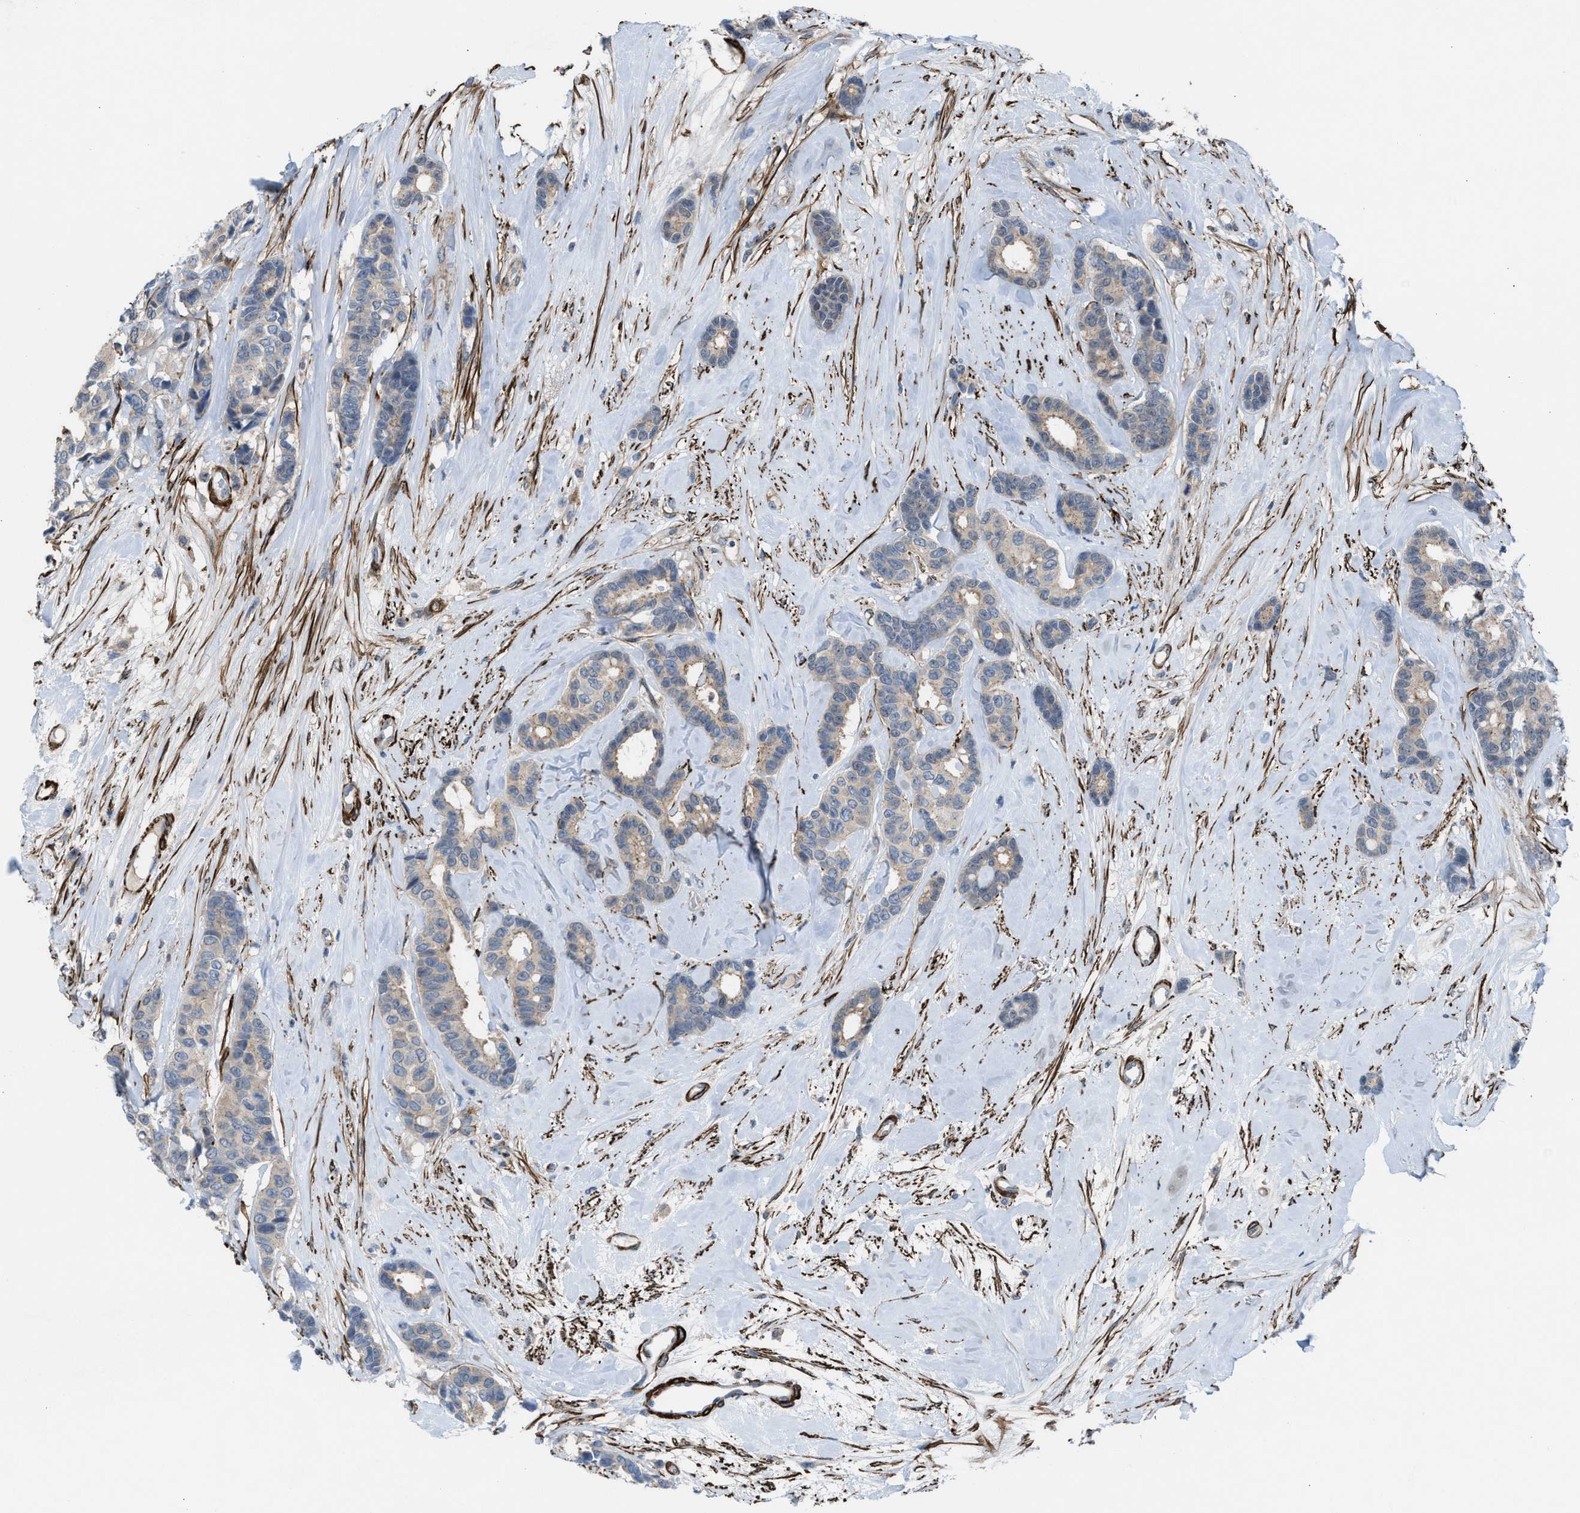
{"staining": {"intensity": "weak", "quantity": "<25%", "location": "cytoplasmic/membranous"}, "tissue": "breast cancer", "cell_type": "Tumor cells", "image_type": "cancer", "snomed": [{"axis": "morphology", "description": "Duct carcinoma"}, {"axis": "topography", "description": "Breast"}], "caption": "IHC photomicrograph of breast cancer stained for a protein (brown), which shows no expression in tumor cells.", "gene": "NQO2", "patient": {"sex": "female", "age": 87}}